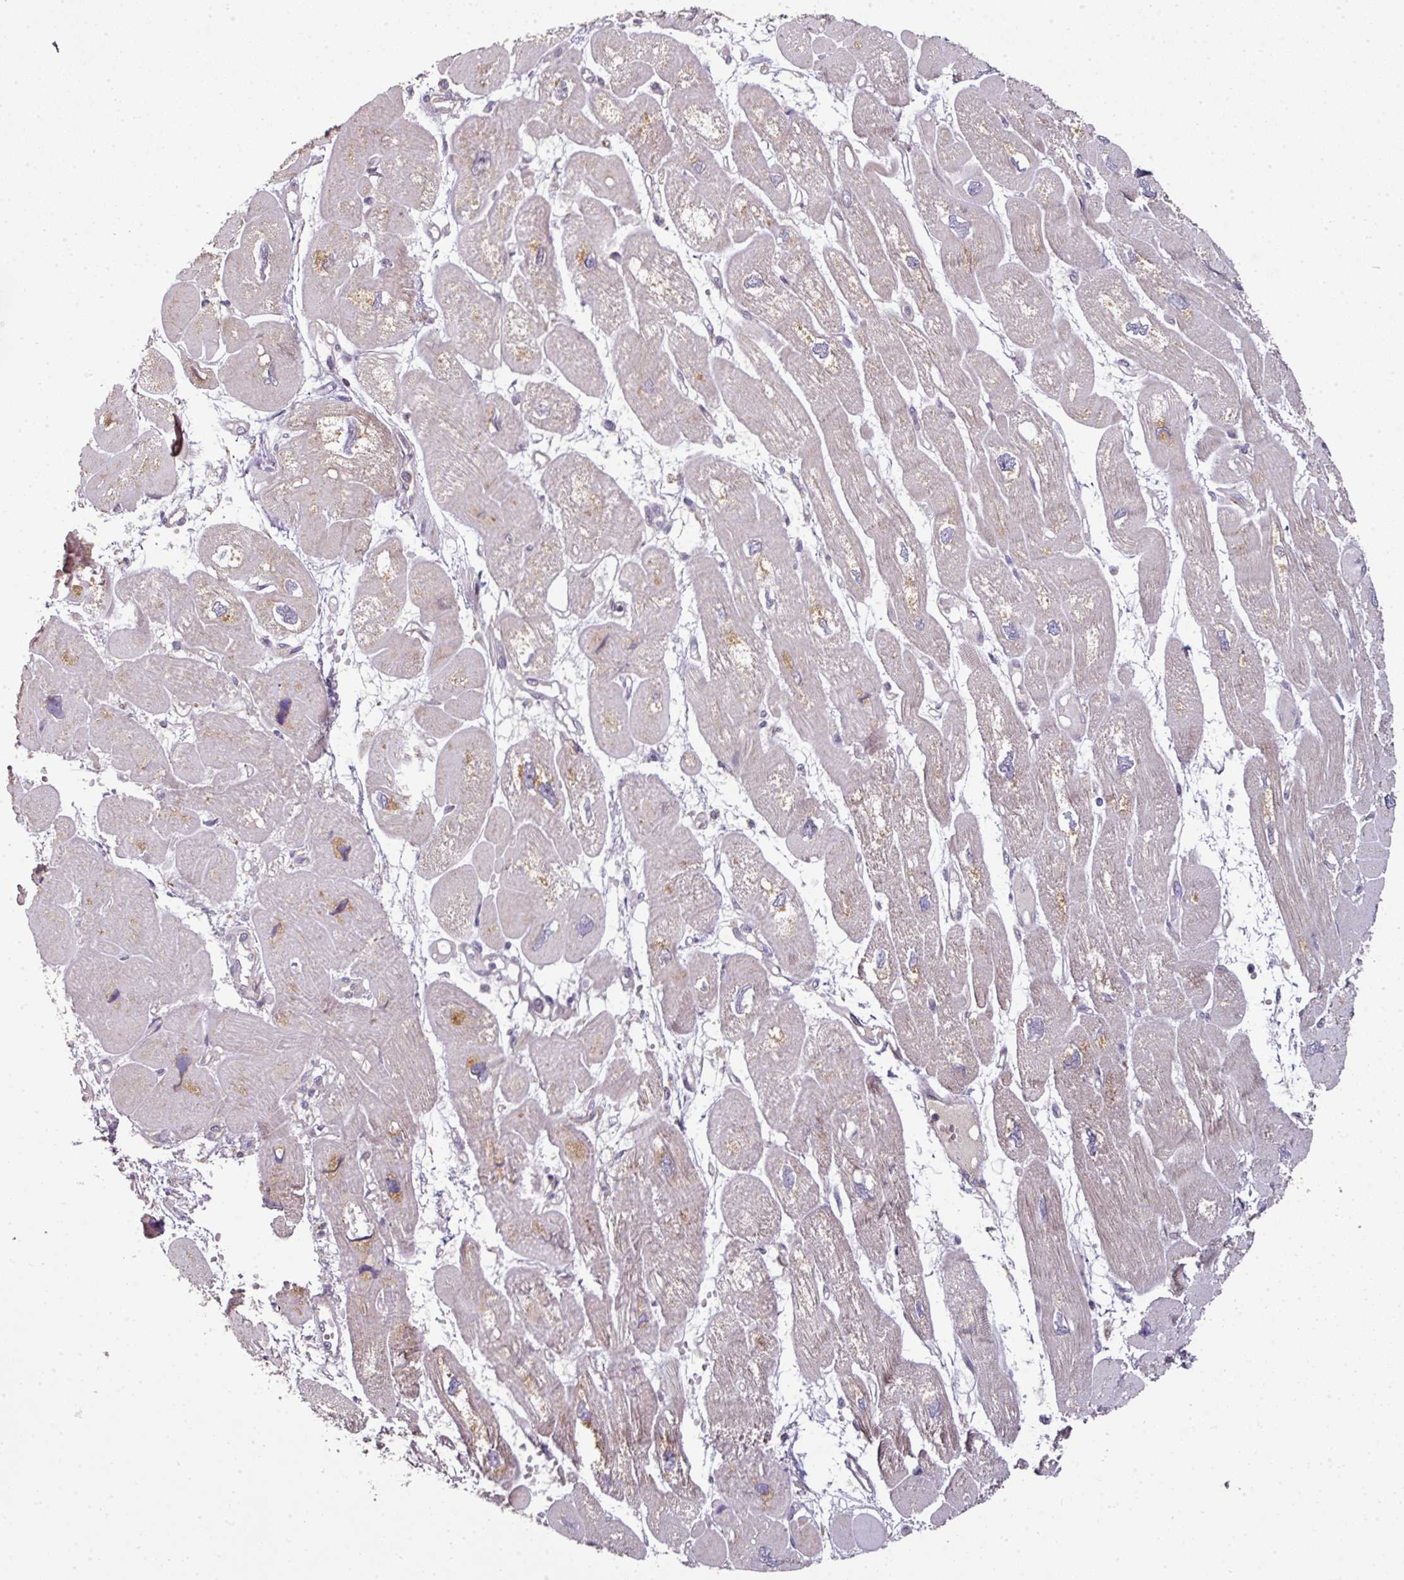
{"staining": {"intensity": "moderate", "quantity": "<25%", "location": "cytoplasmic/membranous"}, "tissue": "heart muscle", "cell_type": "Cardiomyocytes", "image_type": "normal", "snomed": [{"axis": "morphology", "description": "Normal tissue, NOS"}, {"axis": "topography", "description": "Heart"}], "caption": "Heart muscle stained with immunohistochemistry displays moderate cytoplasmic/membranous staining in about <25% of cardiomyocytes.", "gene": "SPCS3", "patient": {"sex": "male", "age": 42}}